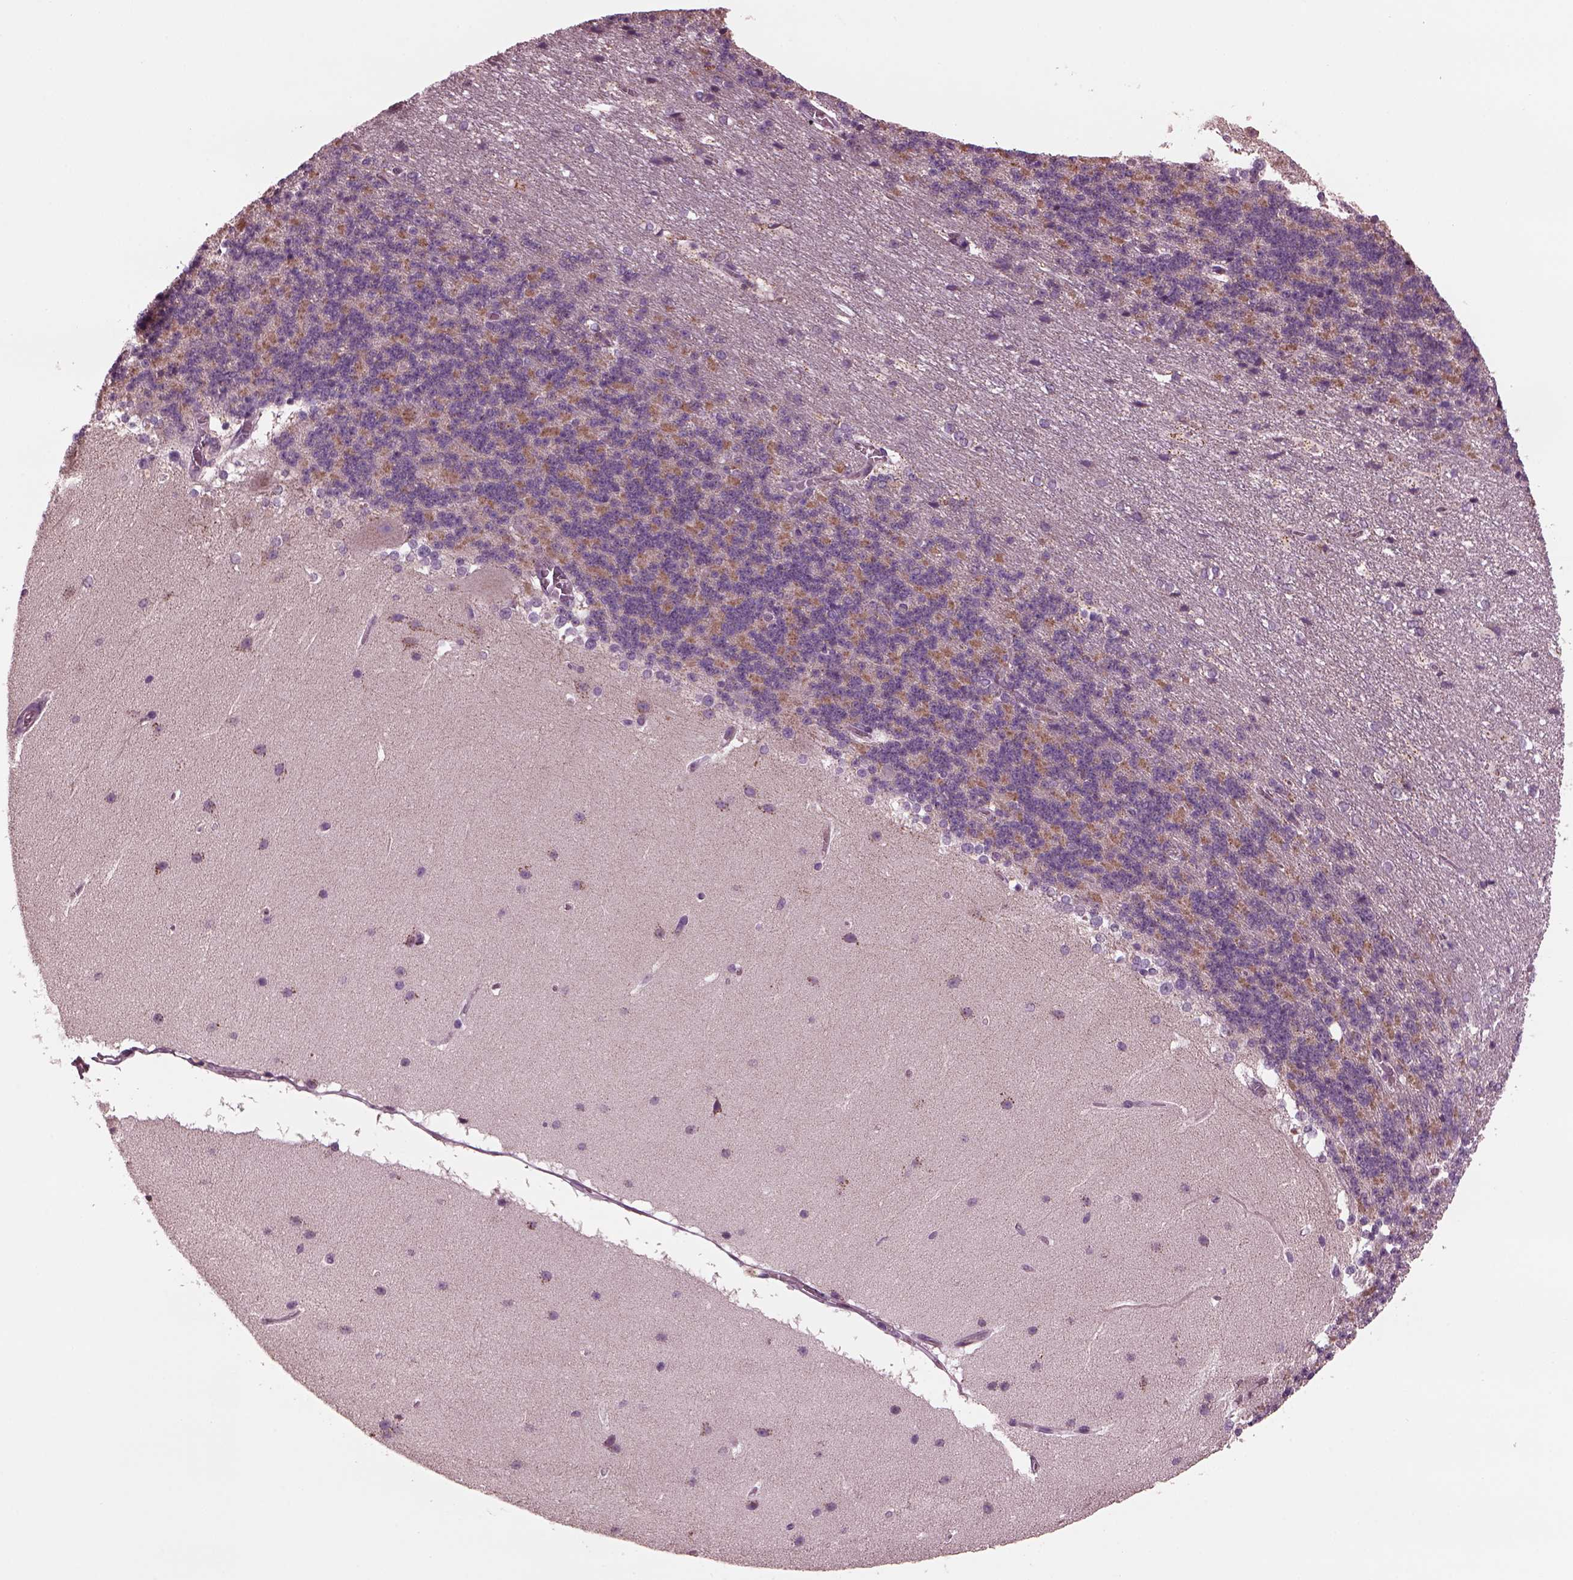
{"staining": {"intensity": "weak", "quantity": "25%-75%", "location": "cytoplasmic/membranous"}, "tissue": "cerebellum", "cell_type": "Cells in granular layer", "image_type": "normal", "snomed": [{"axis": "morphology", "description": "Normal tissue, NOS"}, {"axis": "topography", "description": "Cerebellum"}], "caption": "This photomicrograph demonstrates immunohistochemistry (IHC) staining of normal human cerebellum, with low weak cytoplasmic/membranous staining in approximately 25%-75% of cells in granular layer.", "gene": "AP4M1", "patient": {"sex": "female", "age": 19}}